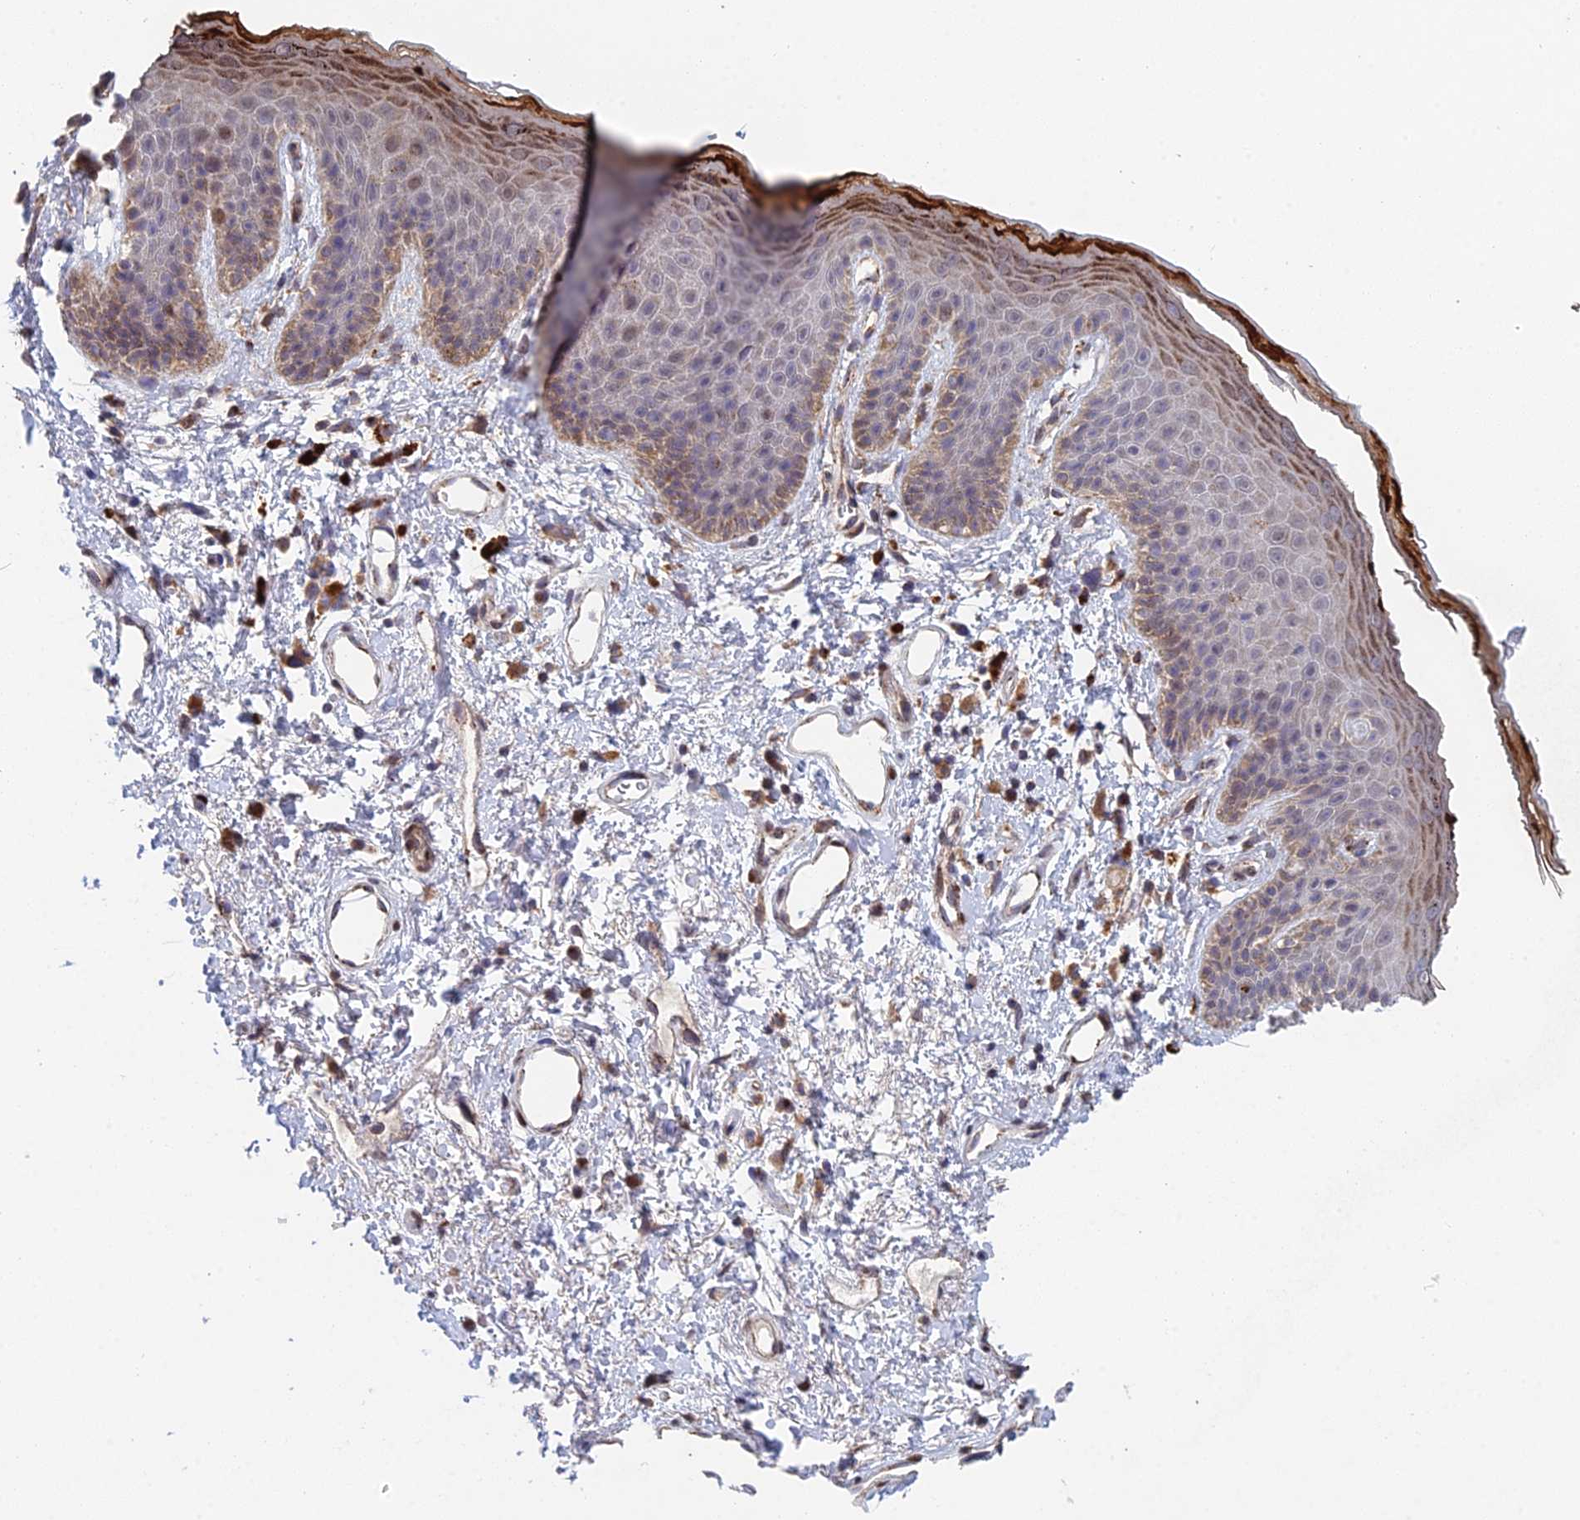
{"staining": {"intensity": "moderate", "quantity": "<25%", "location": "cytoplasmic/membranous"}, "tissue": "skin", "cell_type": "Epidermal cells", "image_type": "normal", "snomed": [{"axis": "morphology", "description": "Normal tissue, NOS"}, {"axis": "topography", "description": "Anal"}], "caption": "Skin stained for a protein (brown) shows moderate cytoplasmic/membranous positive staining in approximately <25% of epidermal cells.", "gene": "FOXS1", "patient": {"sex": "female", "age": 46}}